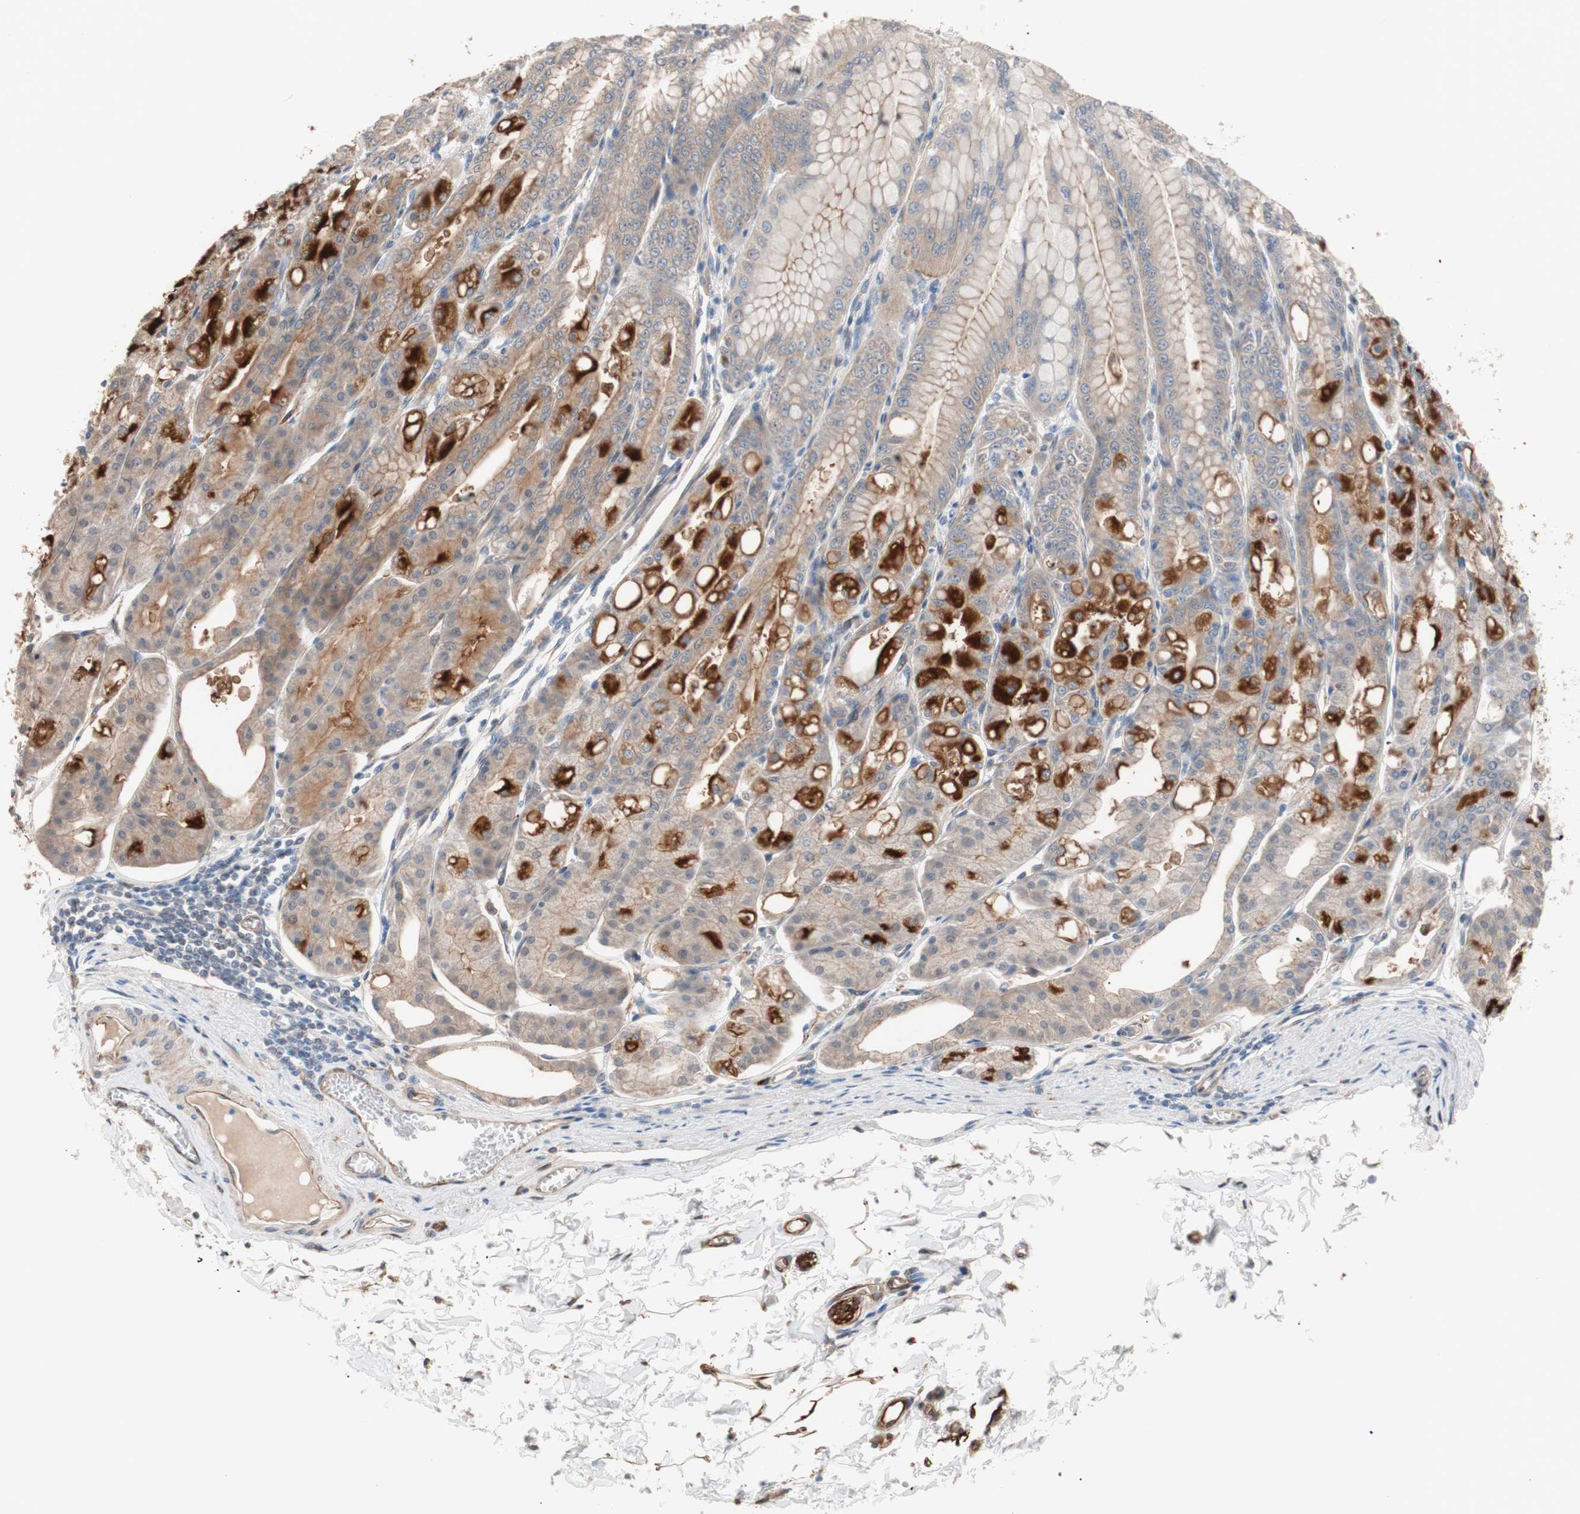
{"staining": {"intensity": "moderate", "quantity": ">75%", "location": "cytoplasmic/membranous"}, "tissue": "stomach", "cell_type": "Glandular cells", "image_type": "normal", "snomed": [{"axis": "morphology", "description": "Normal tissue, NOS"}, {"axis": "topography", "description": "Stomach, lower"}], "caption": "Stomach stained with IHC demonstrates moderate cytoplasmic/membranous expression in about >75% of glandular cells. (IHC, brightfield microscopy, high magnification).", "gene": "SMG1", "patient": {"sex": "male", "age": 71}}